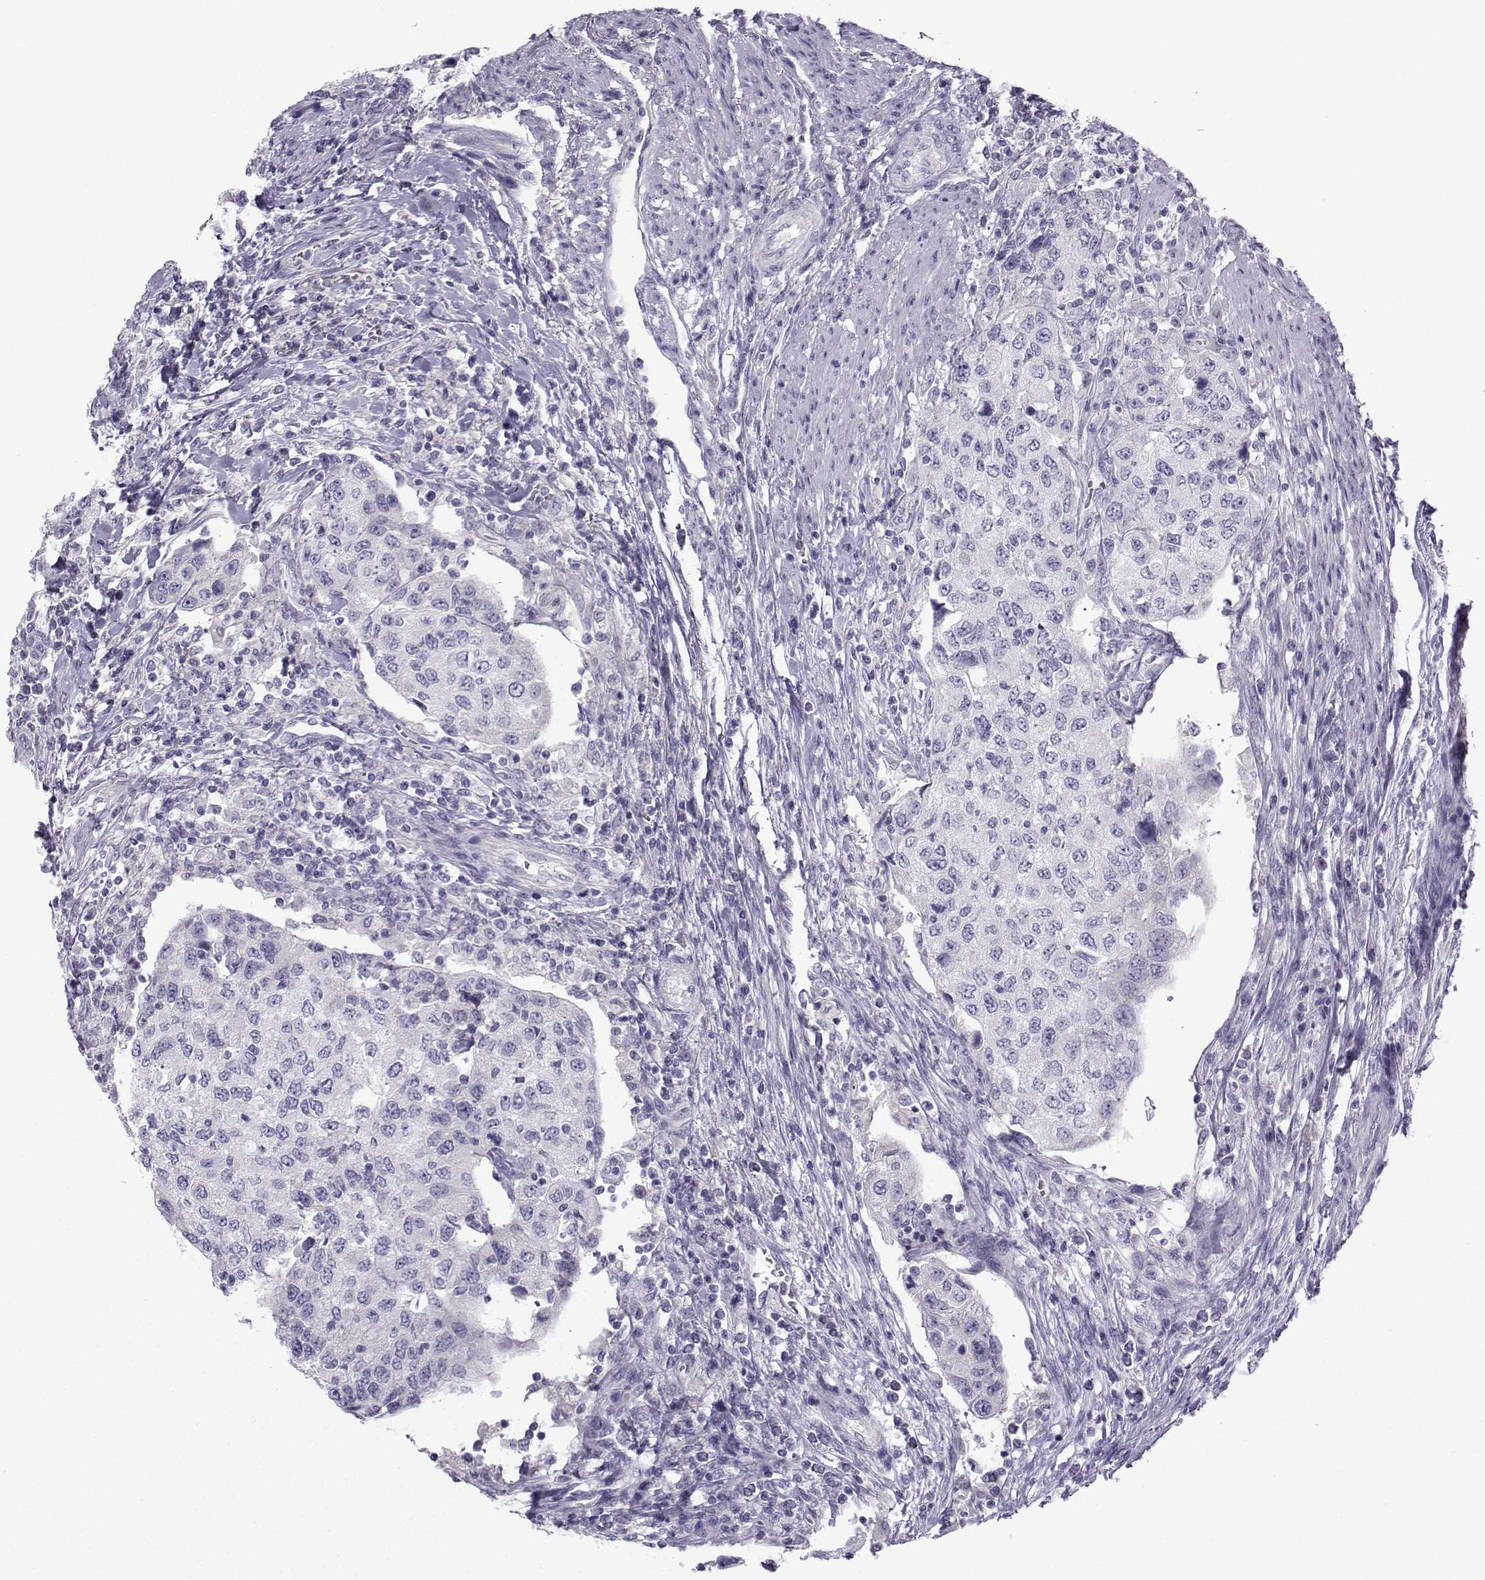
{"staining": {"intensity": "negative", "quantity": "none", "location": "none"}, "tissue": "urothelial cancer", "cell_type": "Tumor cells", "image_type": "cancer", "snomed": [{"axis": "morphology", "description": "Urothelial carcinoma, High grade"}, {"axis": "topography", "description": "Urinary bladder"}], "caption": "A high-resolution photomicrograph shows immunohistochemistry staining of urothelial carcinoma (high-grade), which exhibits no significant positivity in tumor cells. (DAB IHC with hematoxylin counter stain).", "gene": "ARMC2", "patient": {"sex": "female", "age": 78}}